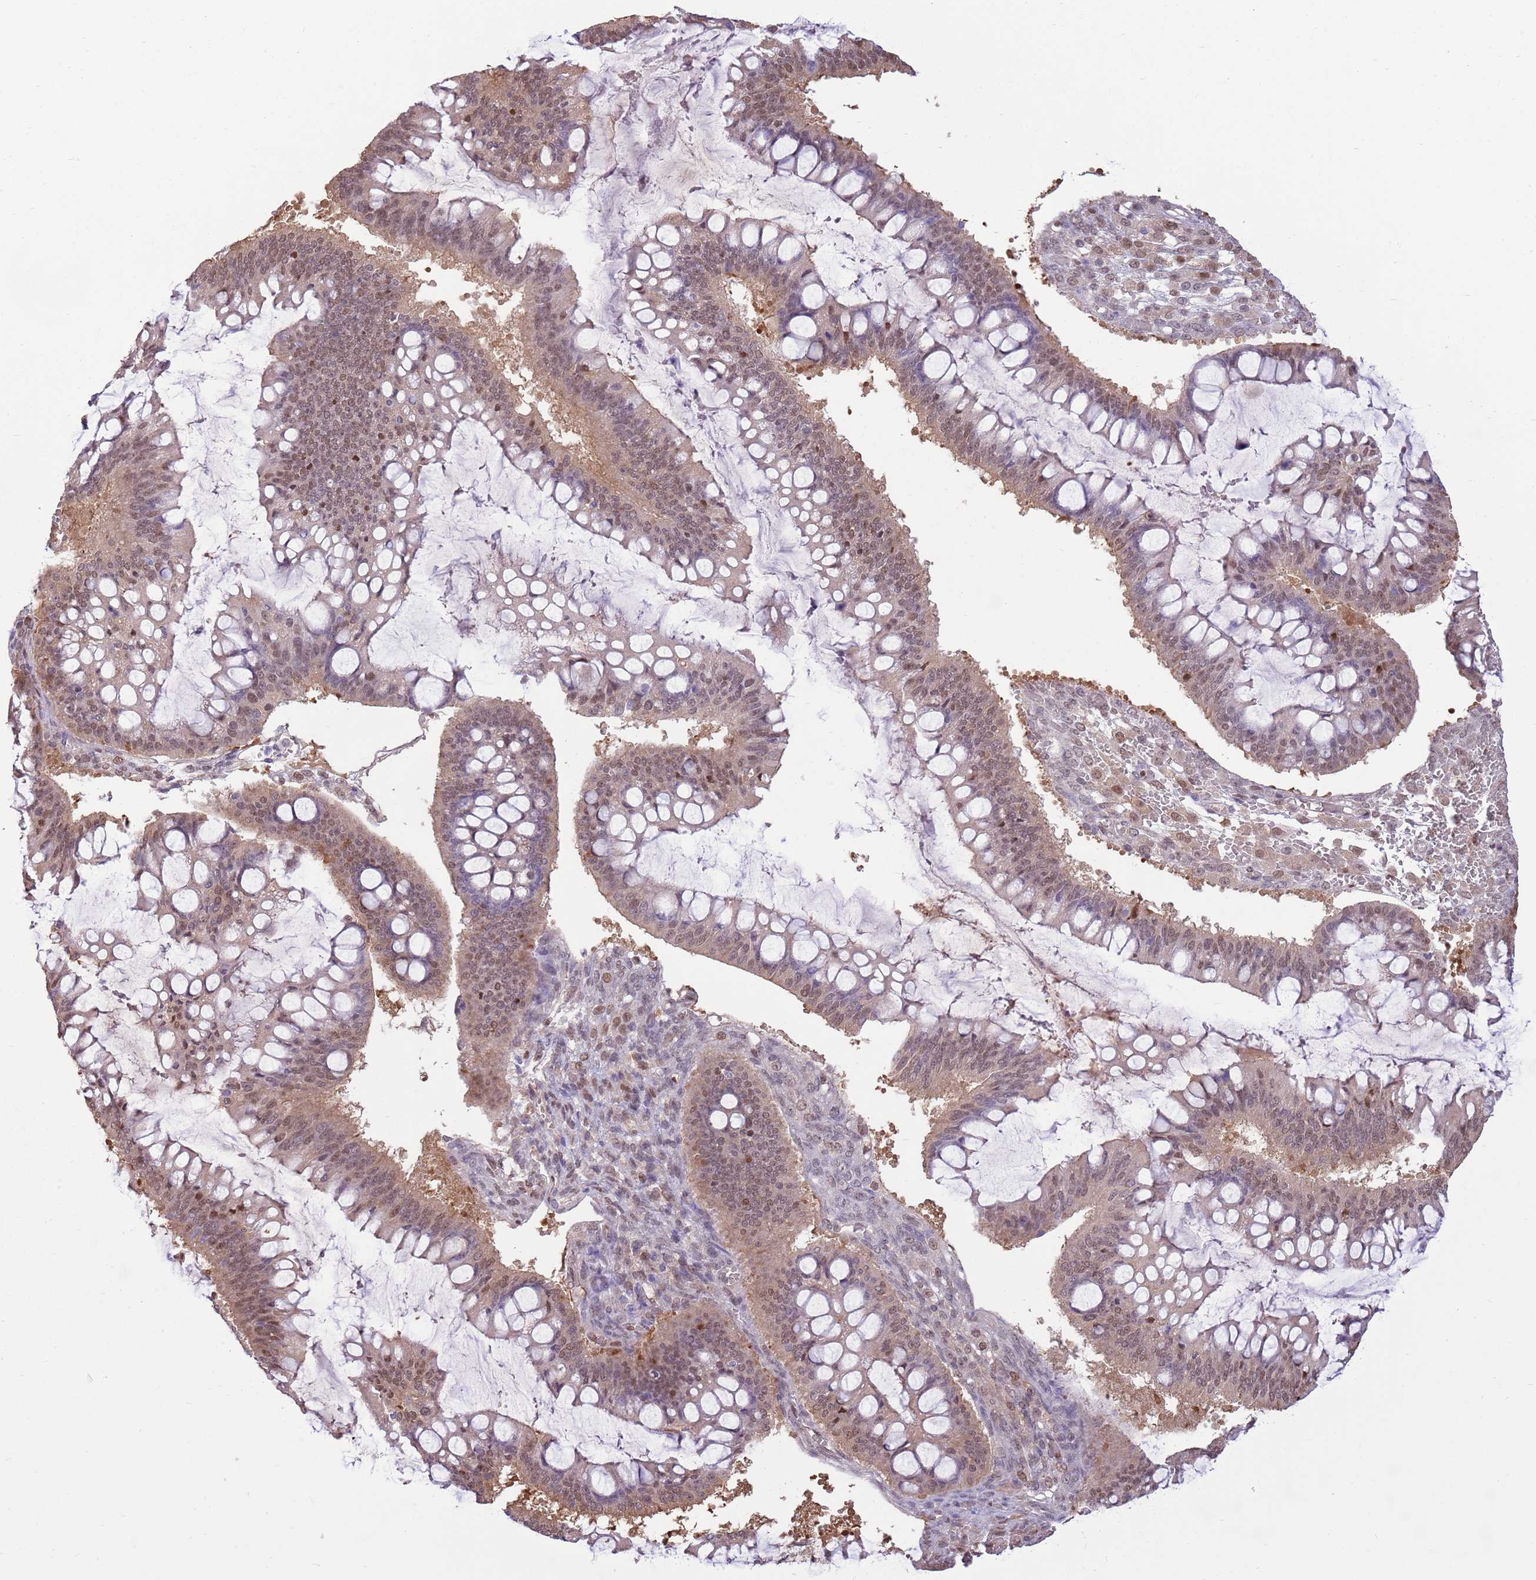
{"staining": {"intensity": "moderate", "quantity": ">75%", "location": "nuclear"}, "tissue": "ovarian cancer", "cell_type": "Tumor cells", "image_type": "cancer", "snomed": [{"axis": "morphology", "description": "Cystadenocarcinoma, mucinous, NOS"}, {"axis": "topography", "description": "Ovary"}], "caption": "Approximately >75% of tumor cells in human mucinous cystadenocarcinoma (ovarian) show moderate nuclear protein expression as visualized by brown immunohistochemical staining.", "gene": "NSFL1C", "patient": {"sex": "female", "age": 73}}